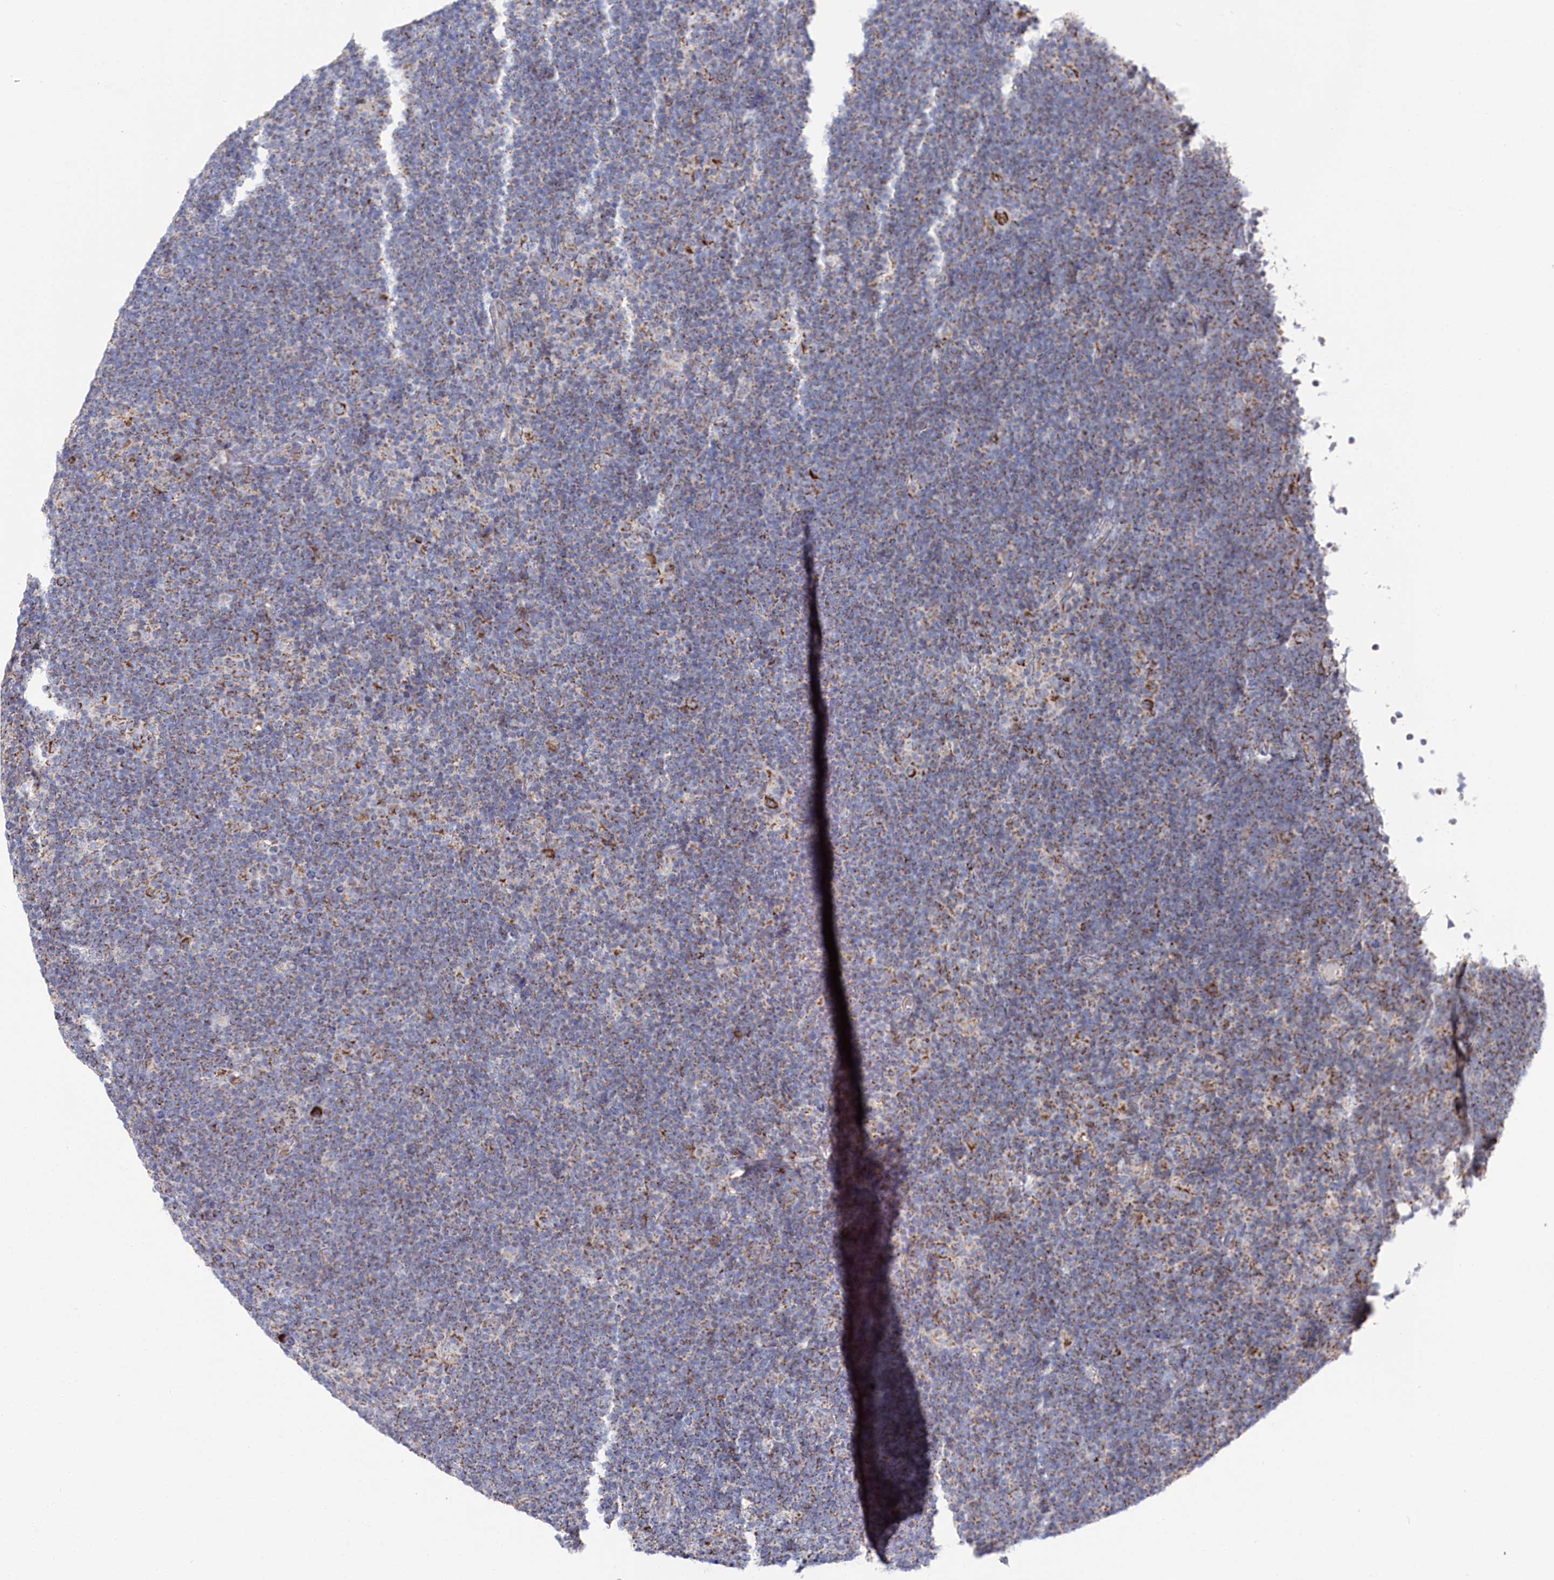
{"staining": {"intensity": "moderate", "quantity": ">75%", "location": "cytoplasmic/membranous"}, "tissue": "lymphoma", "cell_type": "Tumor cells", "image_type": "cancer", "snomed": [{"axis": "morphology", "description": "Hodgkin's disease, NOS"}, {"axis": "topography", "description": "Lymph node"}], "caption": "Immunohistochemical staining of lymphoma reveals medium levels of moderate cytoplasmic/membranous protein positivity in approximately >75% of tumor cells.", "gene": "GLS2", "patient": {"sex": "female", "age": 57}}